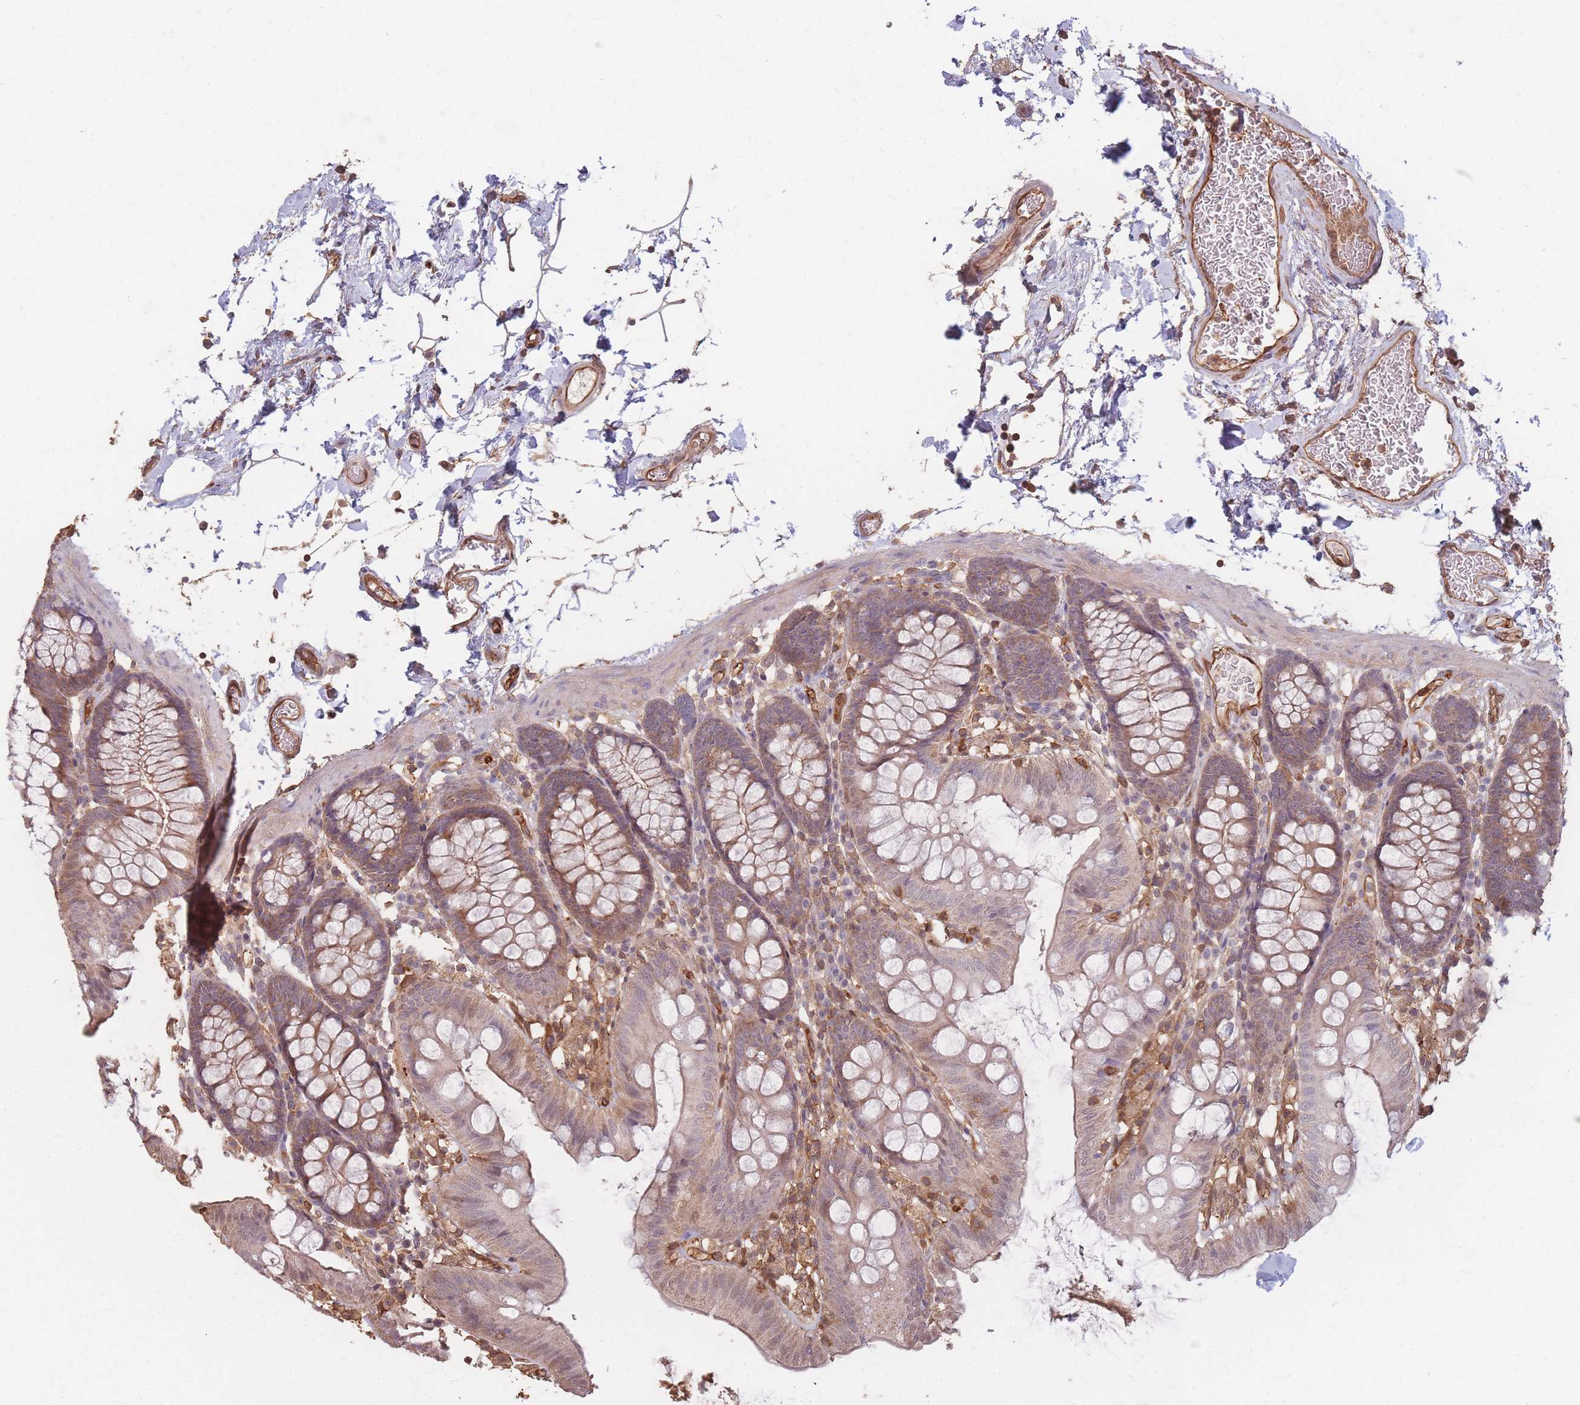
{"staining": {"intensity": "moderate", "quantity": ">75%", "location": "cytoplasmic/membranous"}, "tissue": "colon", "cell_type": "Endothelial cells", "image_type": "normal", "snomed": [{"axis": "morphology", "description": "Normal tissue, NOS"}, {"axis": "topography", "description": "Colon"}], "caption": "A brown stain shows moderate cytoplasmic/membranous expression of a protein in endothelial cells of unremarkable human colon. (Stains: DAB (3,3'-diaminobenzidine) in brown, nuclei in blue, Microscopy: brightfield microscopy at high magnification).", "gene": "PLS3", "patient": {"sex": "male", "age": 75}}